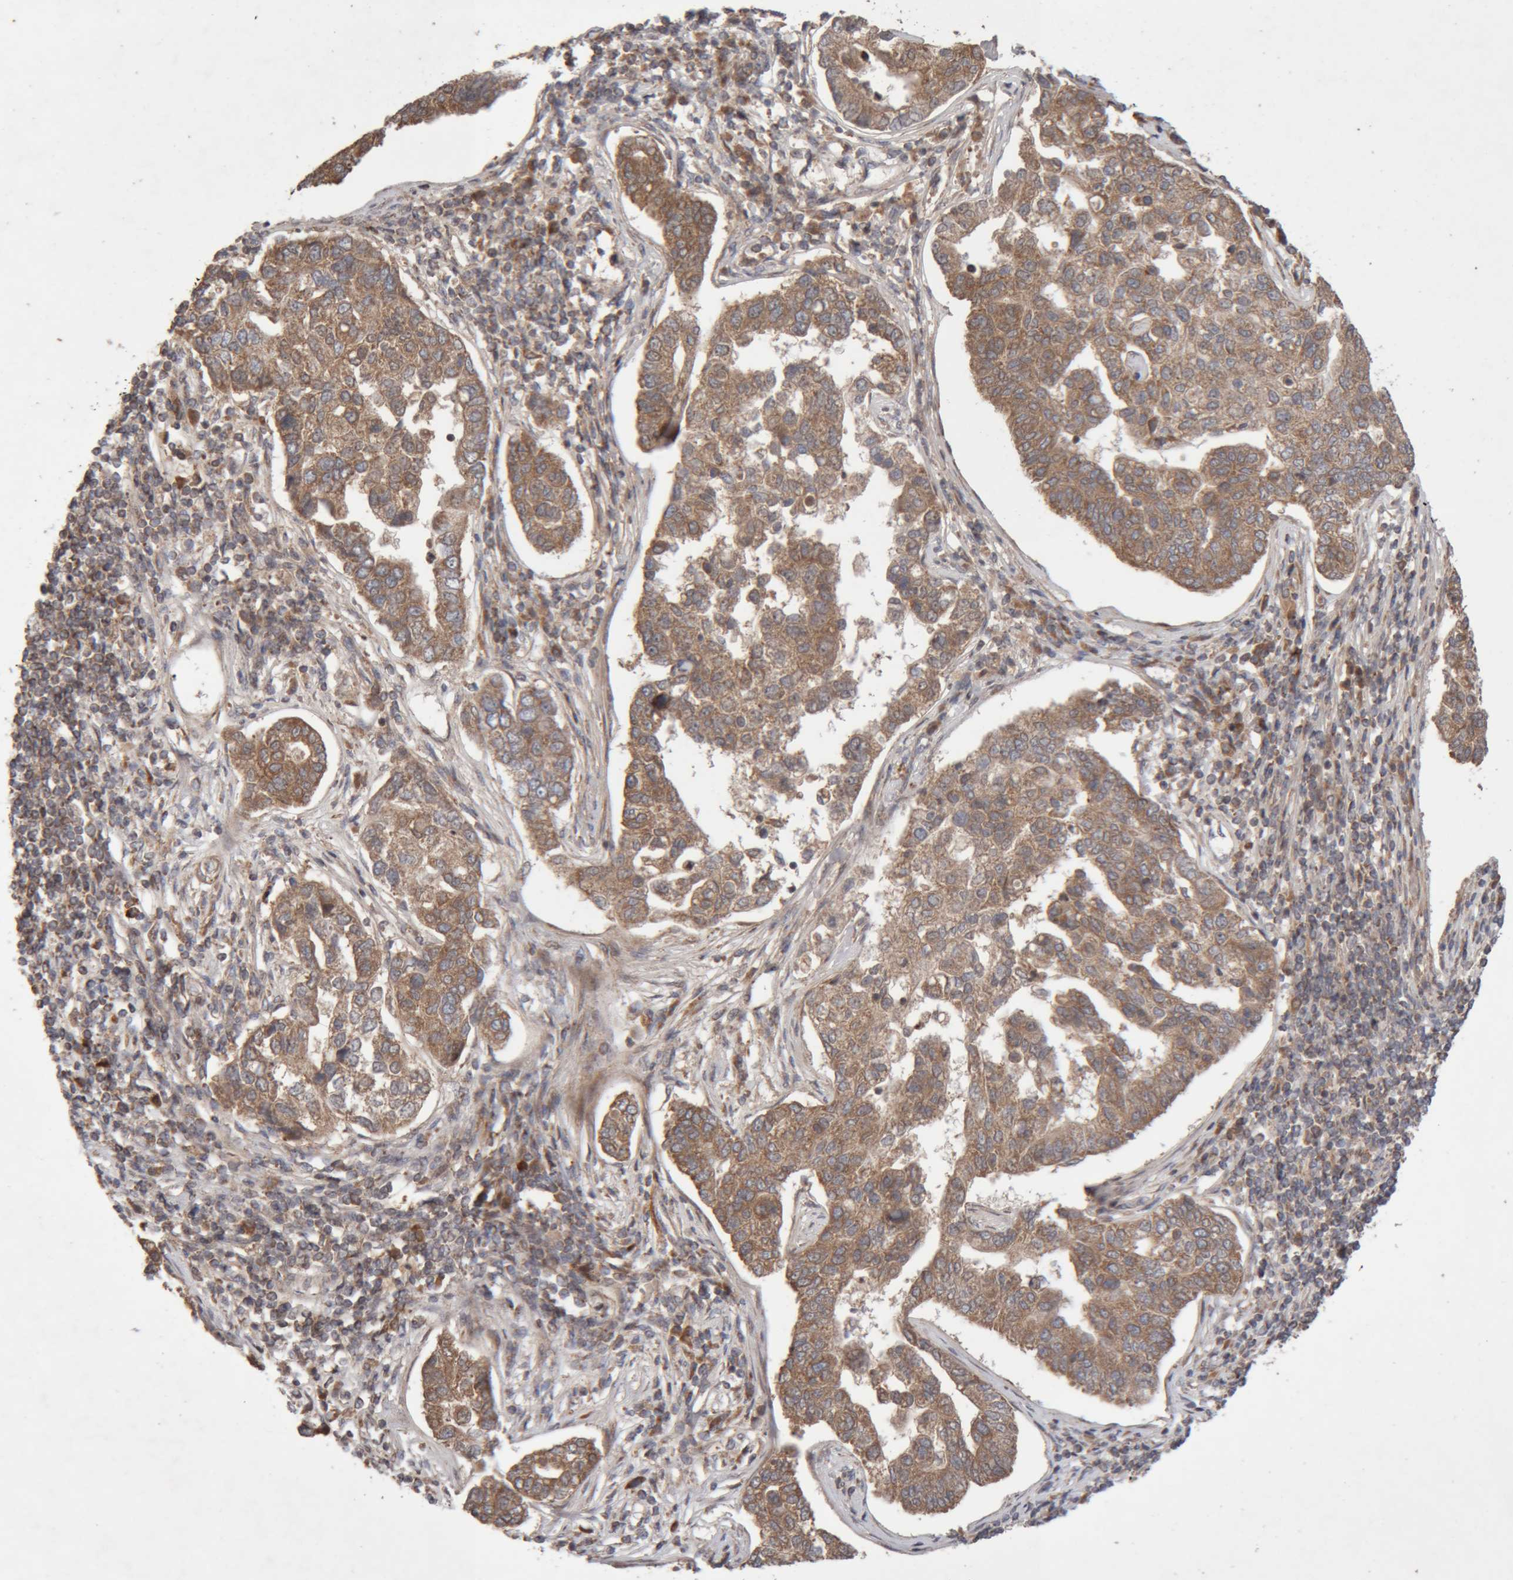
{"staining": {"intensity": "moderate", "quantity": ">75%", "location": "cytoplasmic/membranous"}, "tissue": "pancreatic cancer", "cell_type": "Tumor cells", "image_type": "cancer", "snomed": [{"axis": "morphology", "description": "Adenocarcinoma, NOS"}, {"axis": "topography", "description": "Pancreas"}], "caption": "Immunohistochemical staining of human pancreatic cancer exhibits medium levels of moderate cytoplasmic/membranous staining in about >75% of tumor cells.", "gene": "KIF21B", "patient": {"sex": "female", "age": 61}}